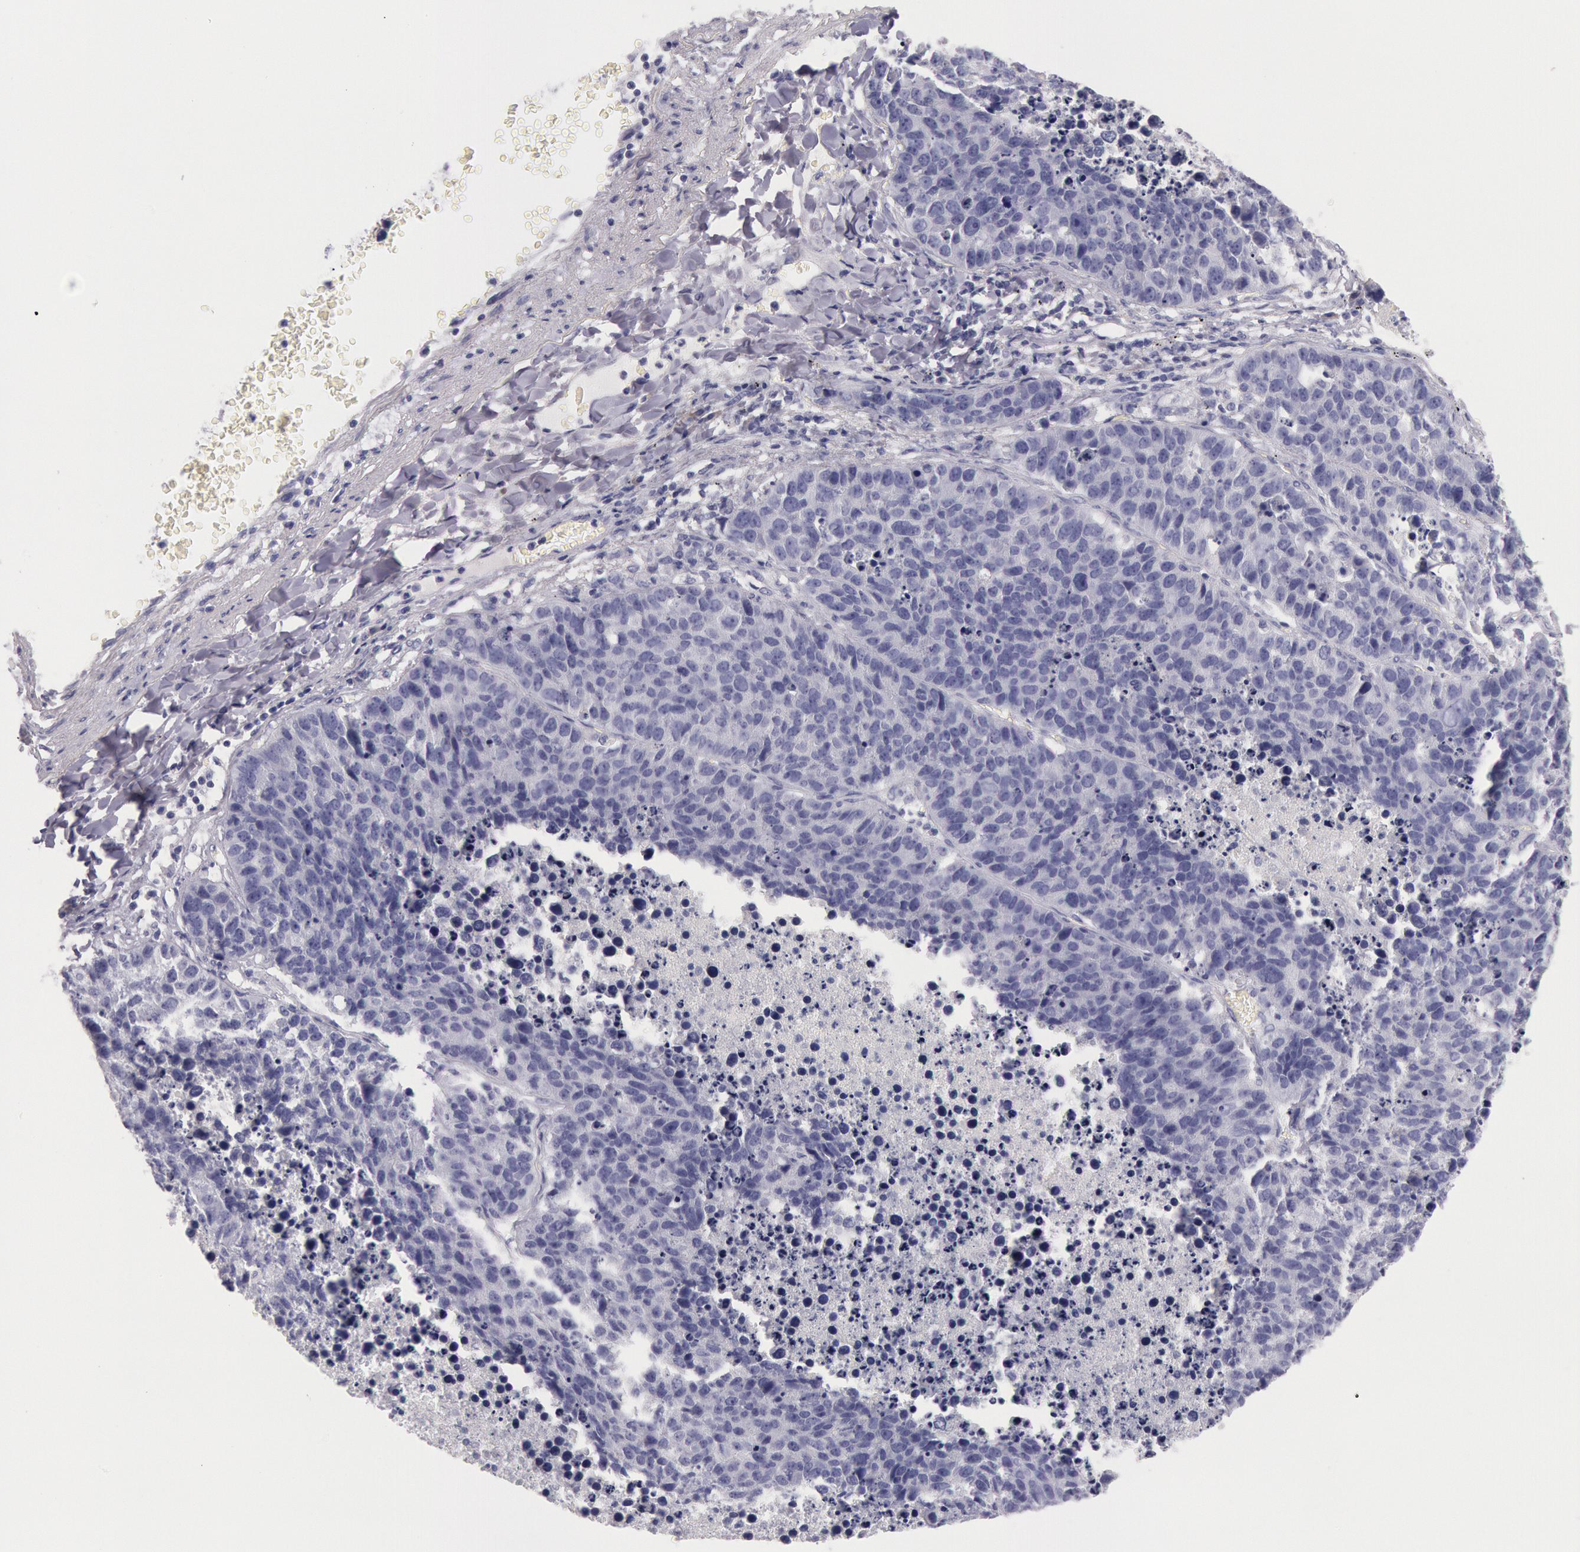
{"staining": {"intensity": "negative", "quantity": "none", "location": "none"}, "tissue": "lung cancer", "cell_type": "Tumor cells", "image_type": "cancer", "snomed": [{"axis": "morphology", "description": "Carcinoid, malignant, NOS"}, {"axis": "topography", "description": "Lung"}], "caption": "An image of malignant carcinoid (lung) stained for a protein reveals no brown staining in tumor cells. (DAB immunohistochemistry (IHC), high magnification).", "gene": "EGFR", "patient": {"sex": "male", "age": 60}}